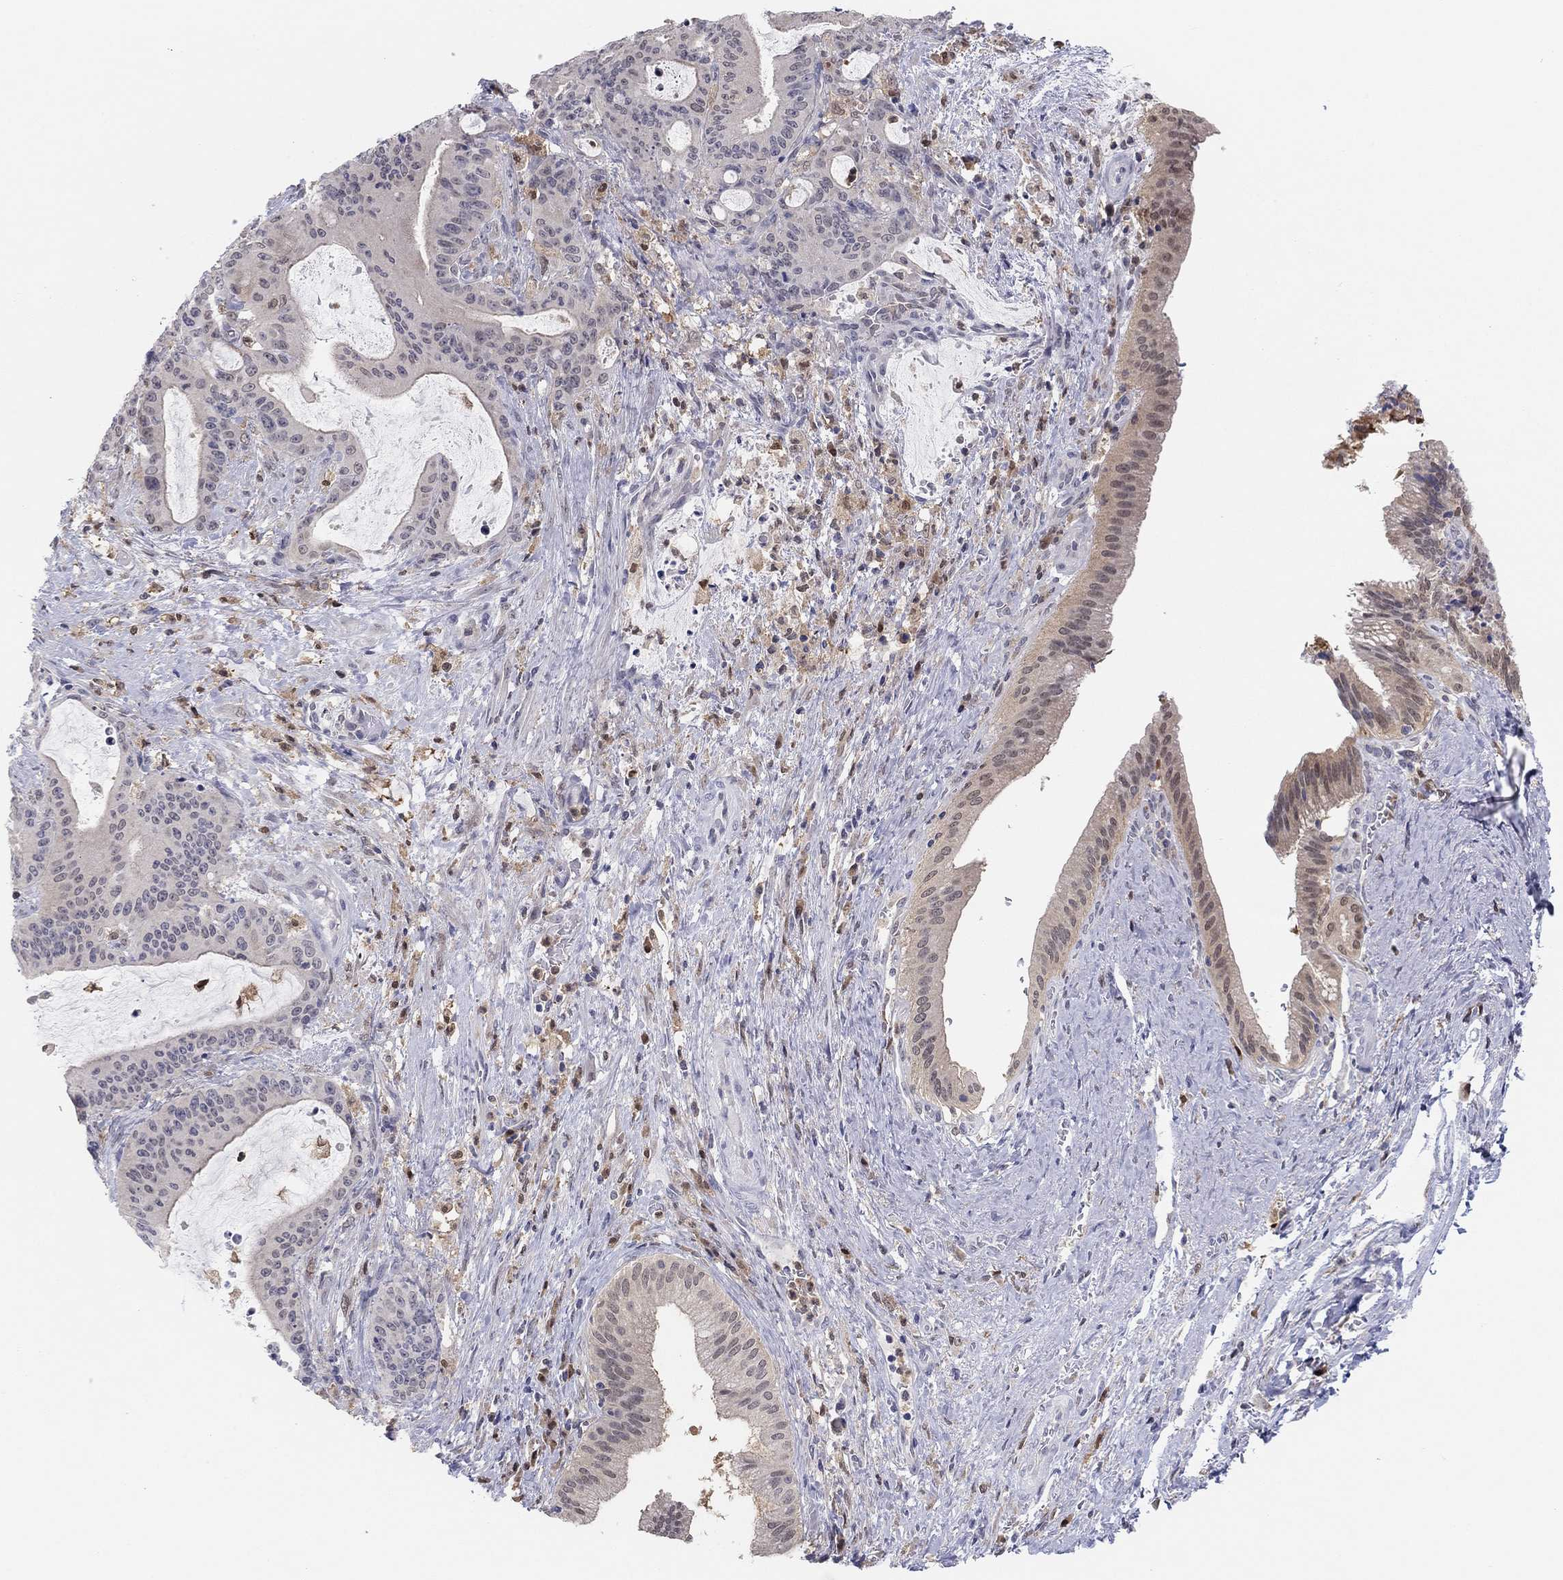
{"staining": {"intensity": "weak", "quantity": "<25%", "location": "cytoplasmic/membranous"}, "tissue": "liver cancer", "cell_type": "Tumor cells", "image_type": "cancer", "snomed": [{"axis": "morphology", "description": "Cholangiocarcinoma"}, {"axis": "topography", "description": "Liver"}], "caption": "IHC micrograph of human liver cancer stained for a protein (brown), which shows no staining in tumor cells.", "gene": "PDXK", "patient": {"sex": "female", "age": 73}}